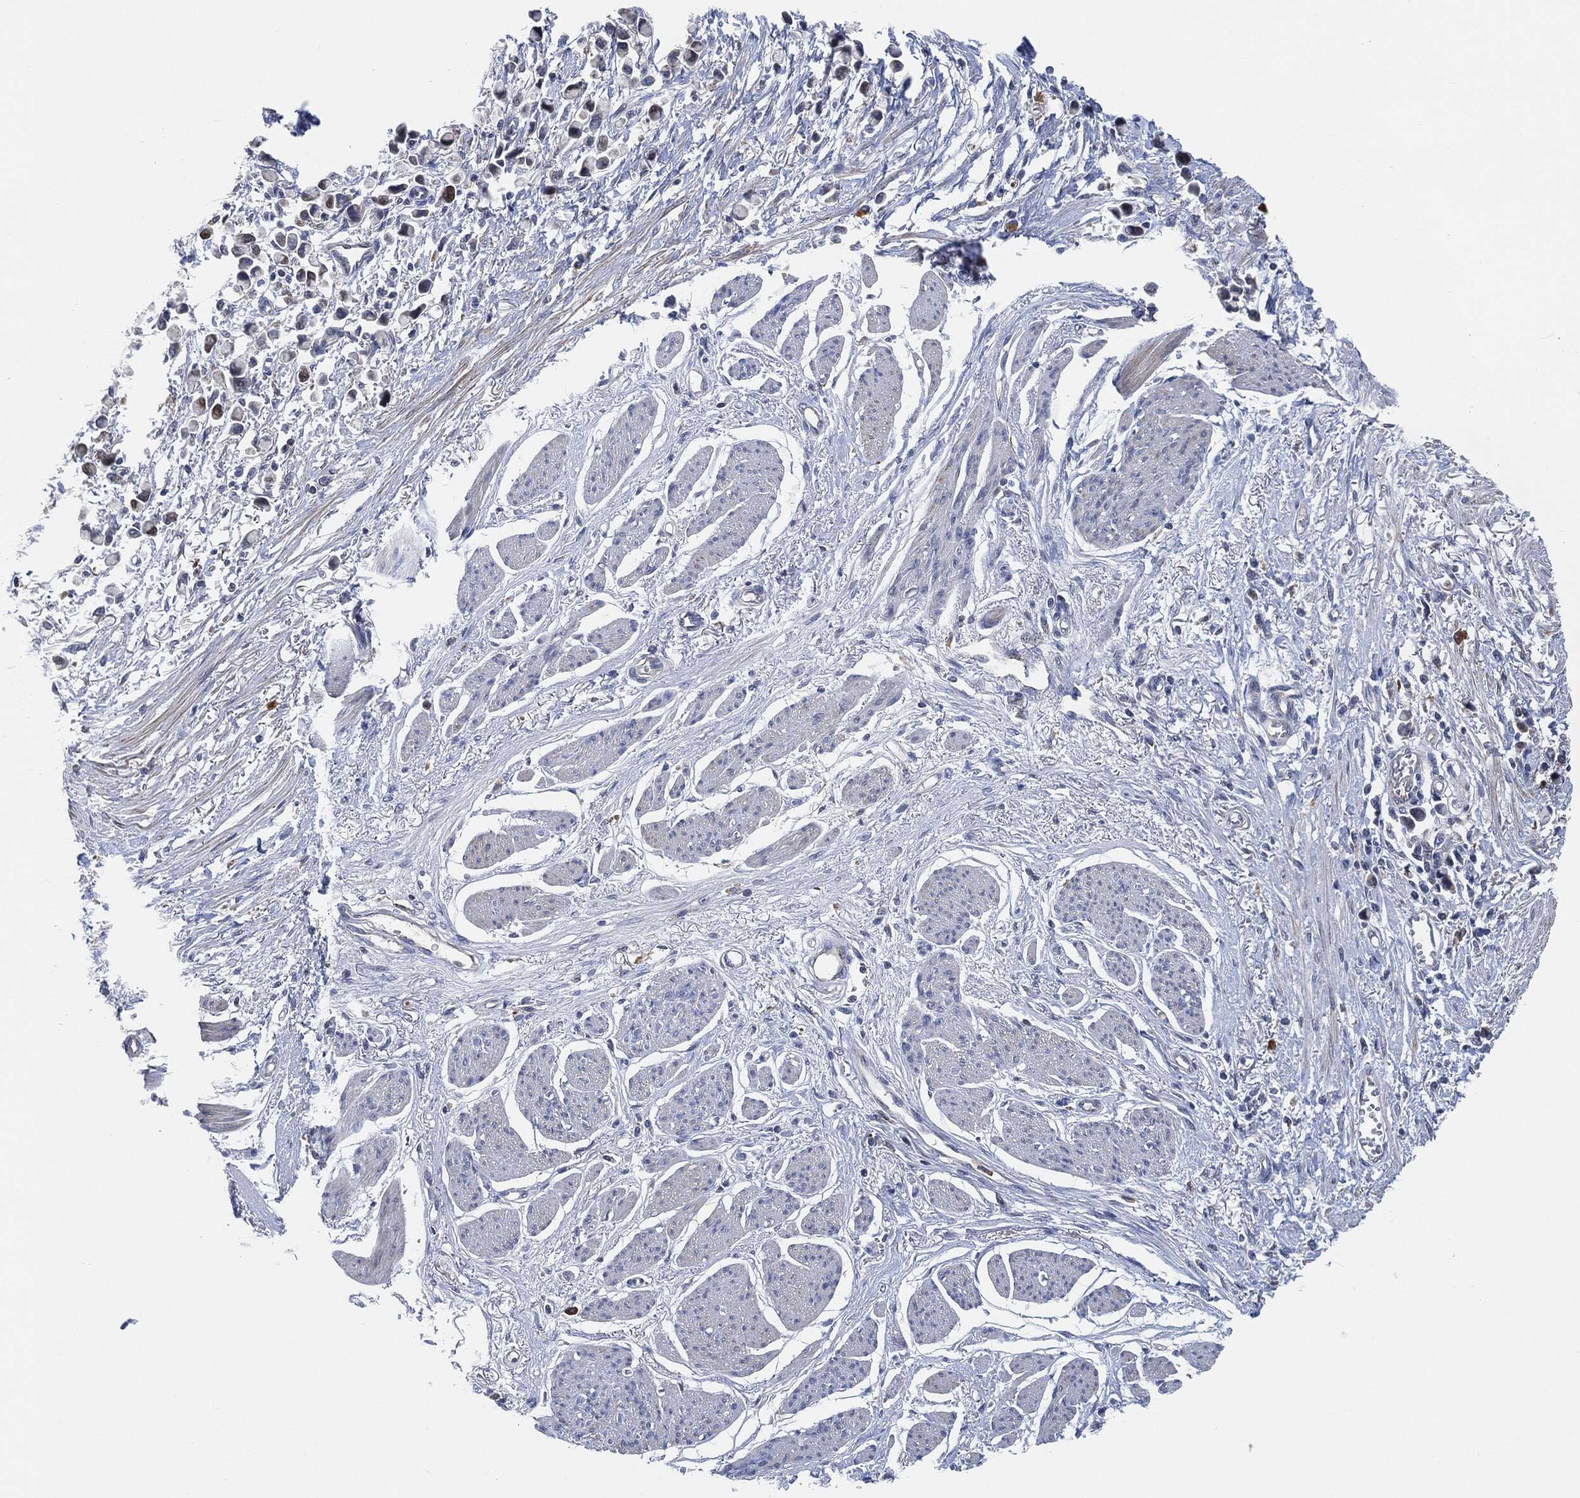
{"staining": {"intensity": "strong", "quantity": "25%-75%", "location": "cytoplasmic/membranous"}, "tissue": "stomach cancer", "cell_type": "Tumor cells", "image_type": "cancer", "snomed": [{"axis": "morphology", "description": "Adenocarcinoma, NOS"}, {"axis": "topography", "description": "Stomach"}], "caption": "Stomach cancer (adenocarcinoma) stained with IHC exhibits strong cytoplasmic/membranous expression in about 25%-75% of tumor cells. Ihc stains the protein in brown and the nuclei are stained blue.", "gene": "VSIG4", "patient": {"sex": "female", "age": 81}}